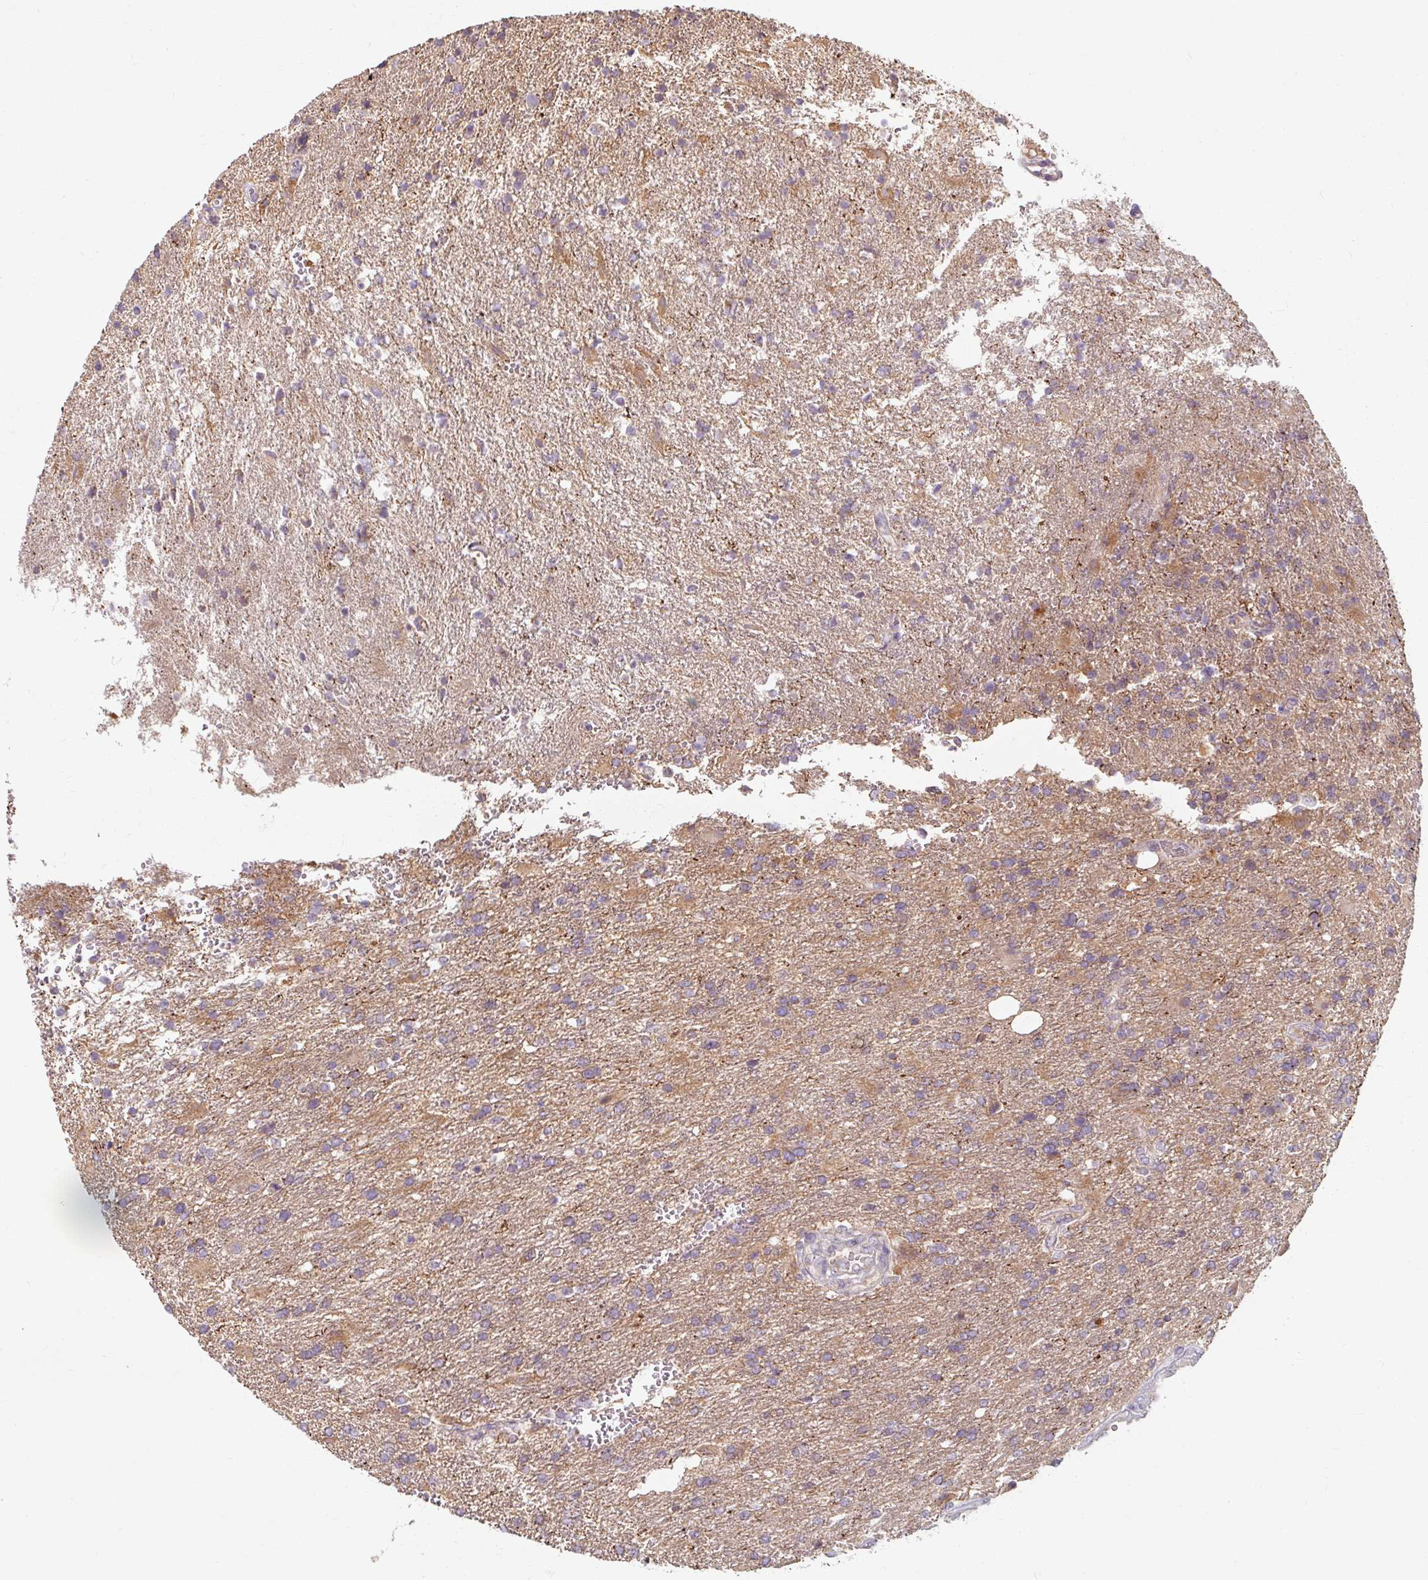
{"staining": {"intensity": "weak", "quantity": "<25%", "location": "cytoplasmic/membranous"}, "tissue": "glioma", "cell_type": "Tumor cells", "image_type": "cancer", "snomed": [{"axis": "morphology", "description": "Glioma, malignant, High grade"}, {"axis": "topography", "description": "Brain"}], "caption": "Immunohistochemistry of glioma reveals no staining in tumor cells.", "gene": "TSEN54", "patient": {"sex": "male", "age": 56}}